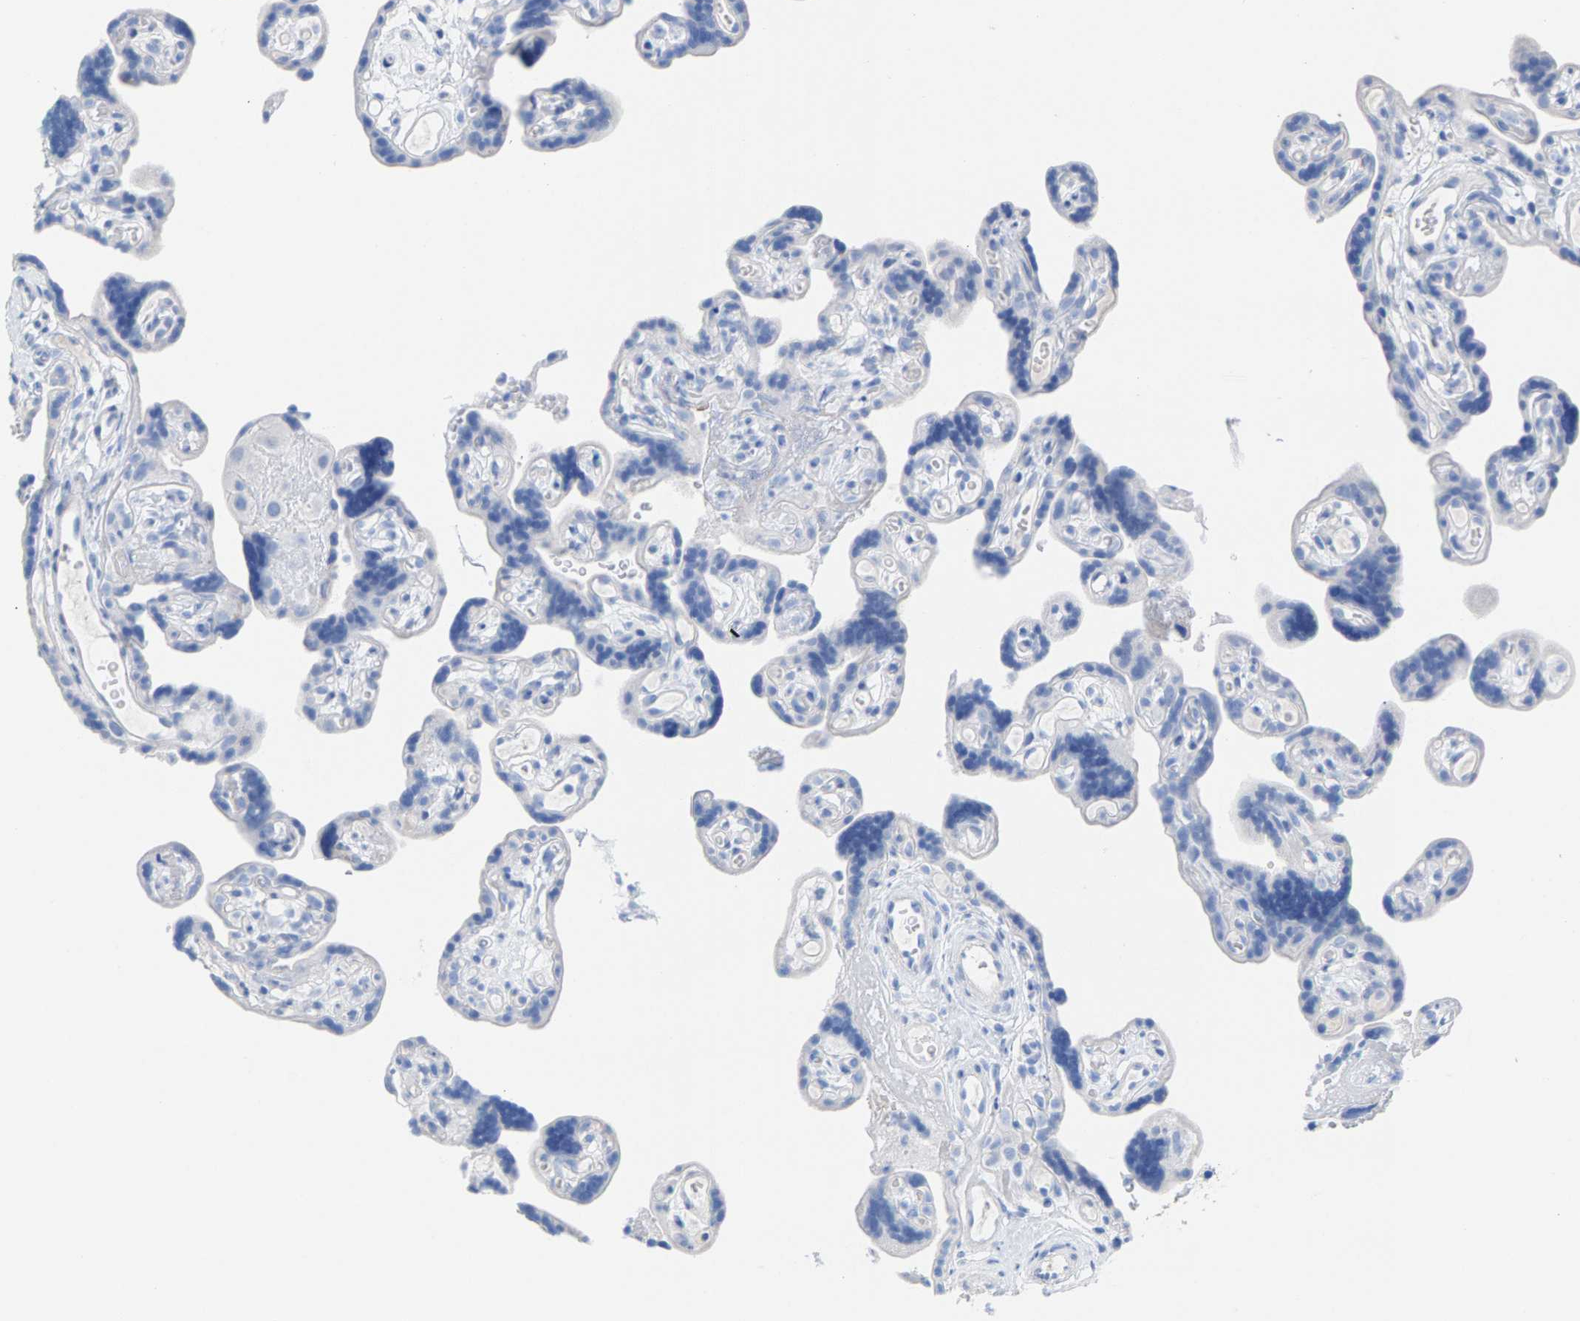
{"staining": {"intensity": "negative", "quantity": "none", "location": "none"}, "tissue": "placenta", "cell_type": "Trophoblastic cells", "image_type": "normal", "snomed": [{"axis": "morphology", "description": "Normal tissue, NOS"}, {"axis": "topography", "description": "Placenta"}], "caption": "Immunohistochemical staining of unremarkable human placenta exhibits no significant staining in trophoblastic cells.", "gene": "CPA1", "patient": {"sex": "female", "age": 30}}